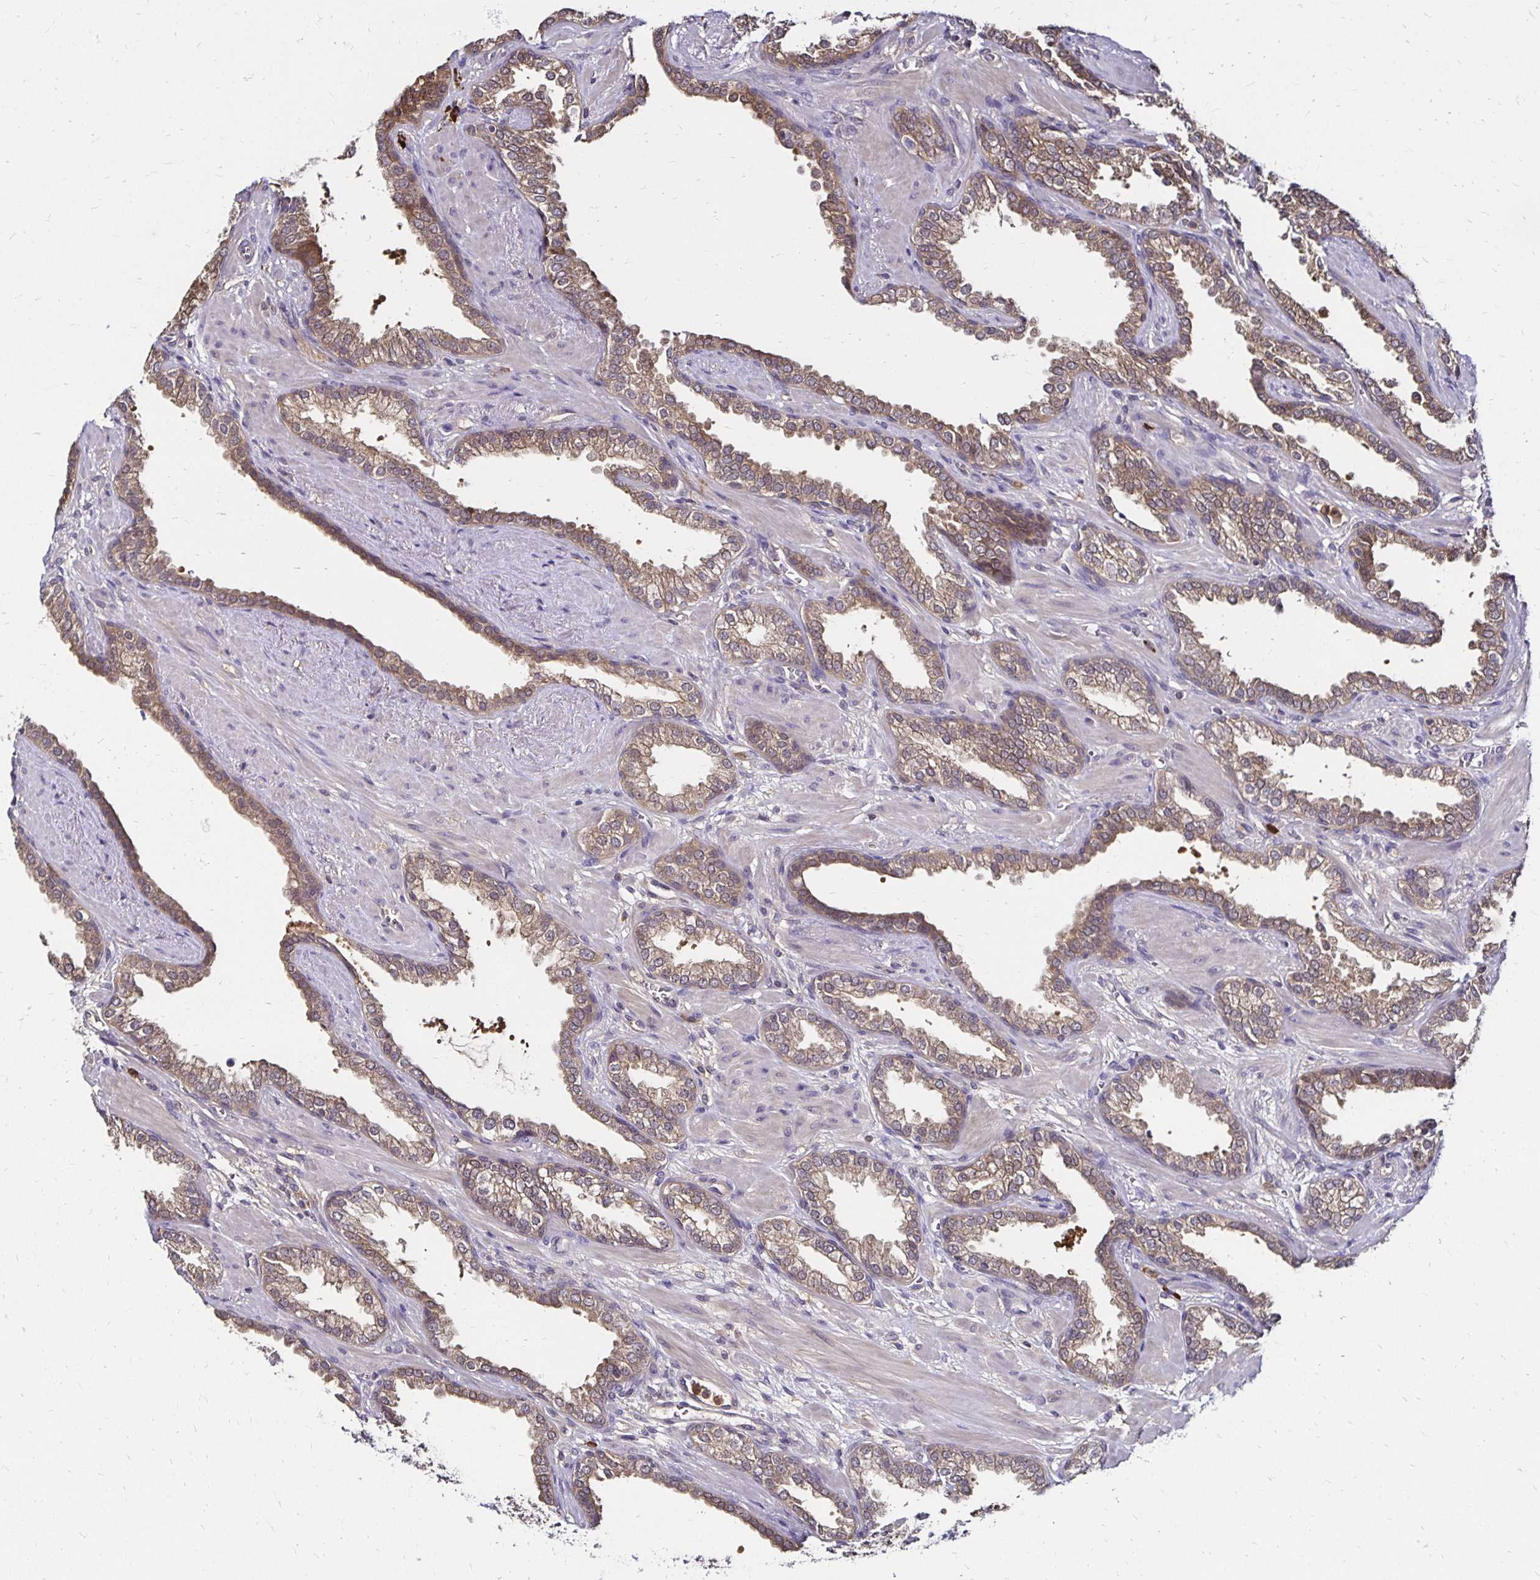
{"staining": {"intensity": "moderate", "quantity": ">75%", "location": "cytoplasmic/membranous,nuclear"}, "tissue": "prostate cancer", "cell_type": "Tumor cells", "image_type": "cancer", "snomed": [{"axis": "morphology", "description": "Adenocarcinoma, High grade"}, {"axis": "topography", "description": "Prostate"}], "caption": "Approximately >75% of tumor cells in prostate cancer demonstrate moderate cytoplasmic/membranous and nuclear protein staining as visualized by brown immunohistochemical staining.", "gene": "TXN", "patient": {"sex": "male", "age": 60}}